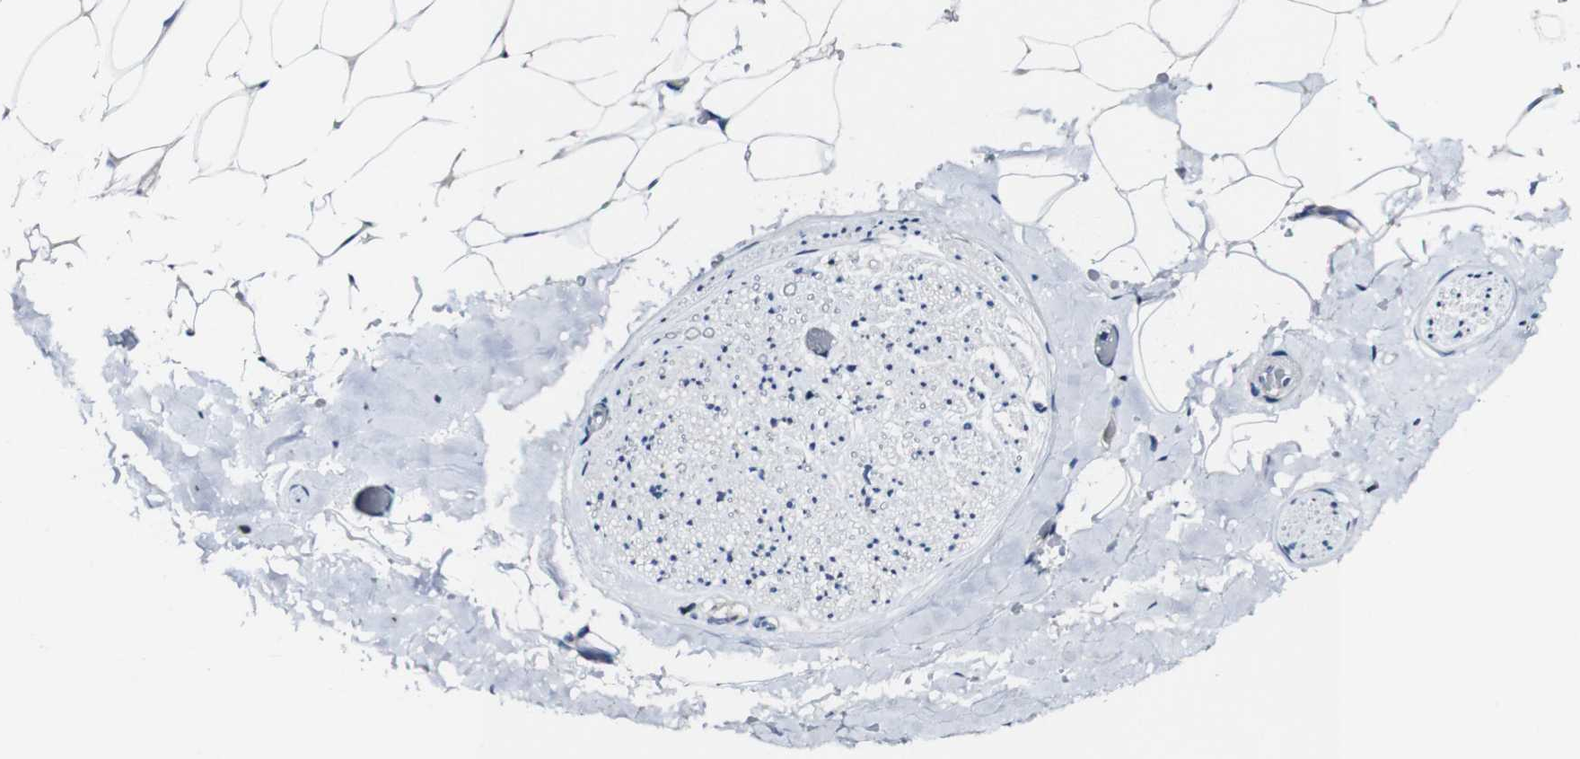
{"staining": {"intensity": "negative", "quantity": "none", "location": "none"}, "tissue": "adipose tissue", "cell_type": "Adipocytes", "image_type": "normal", "snomed": [{"axis": "morphology", "description": "Normal tissue, NOS"}, {"axis": "topography", "description": "Peripheral nerve tissue"}], "caption": "Immunohistochemistry (IHC) histopathology image of benign adipose tissue stained for a protein (brown), which displays no positivity in adipocytes.", "gene": "GRAMD1A", "patient": {"sex": "male", "age": 70}}